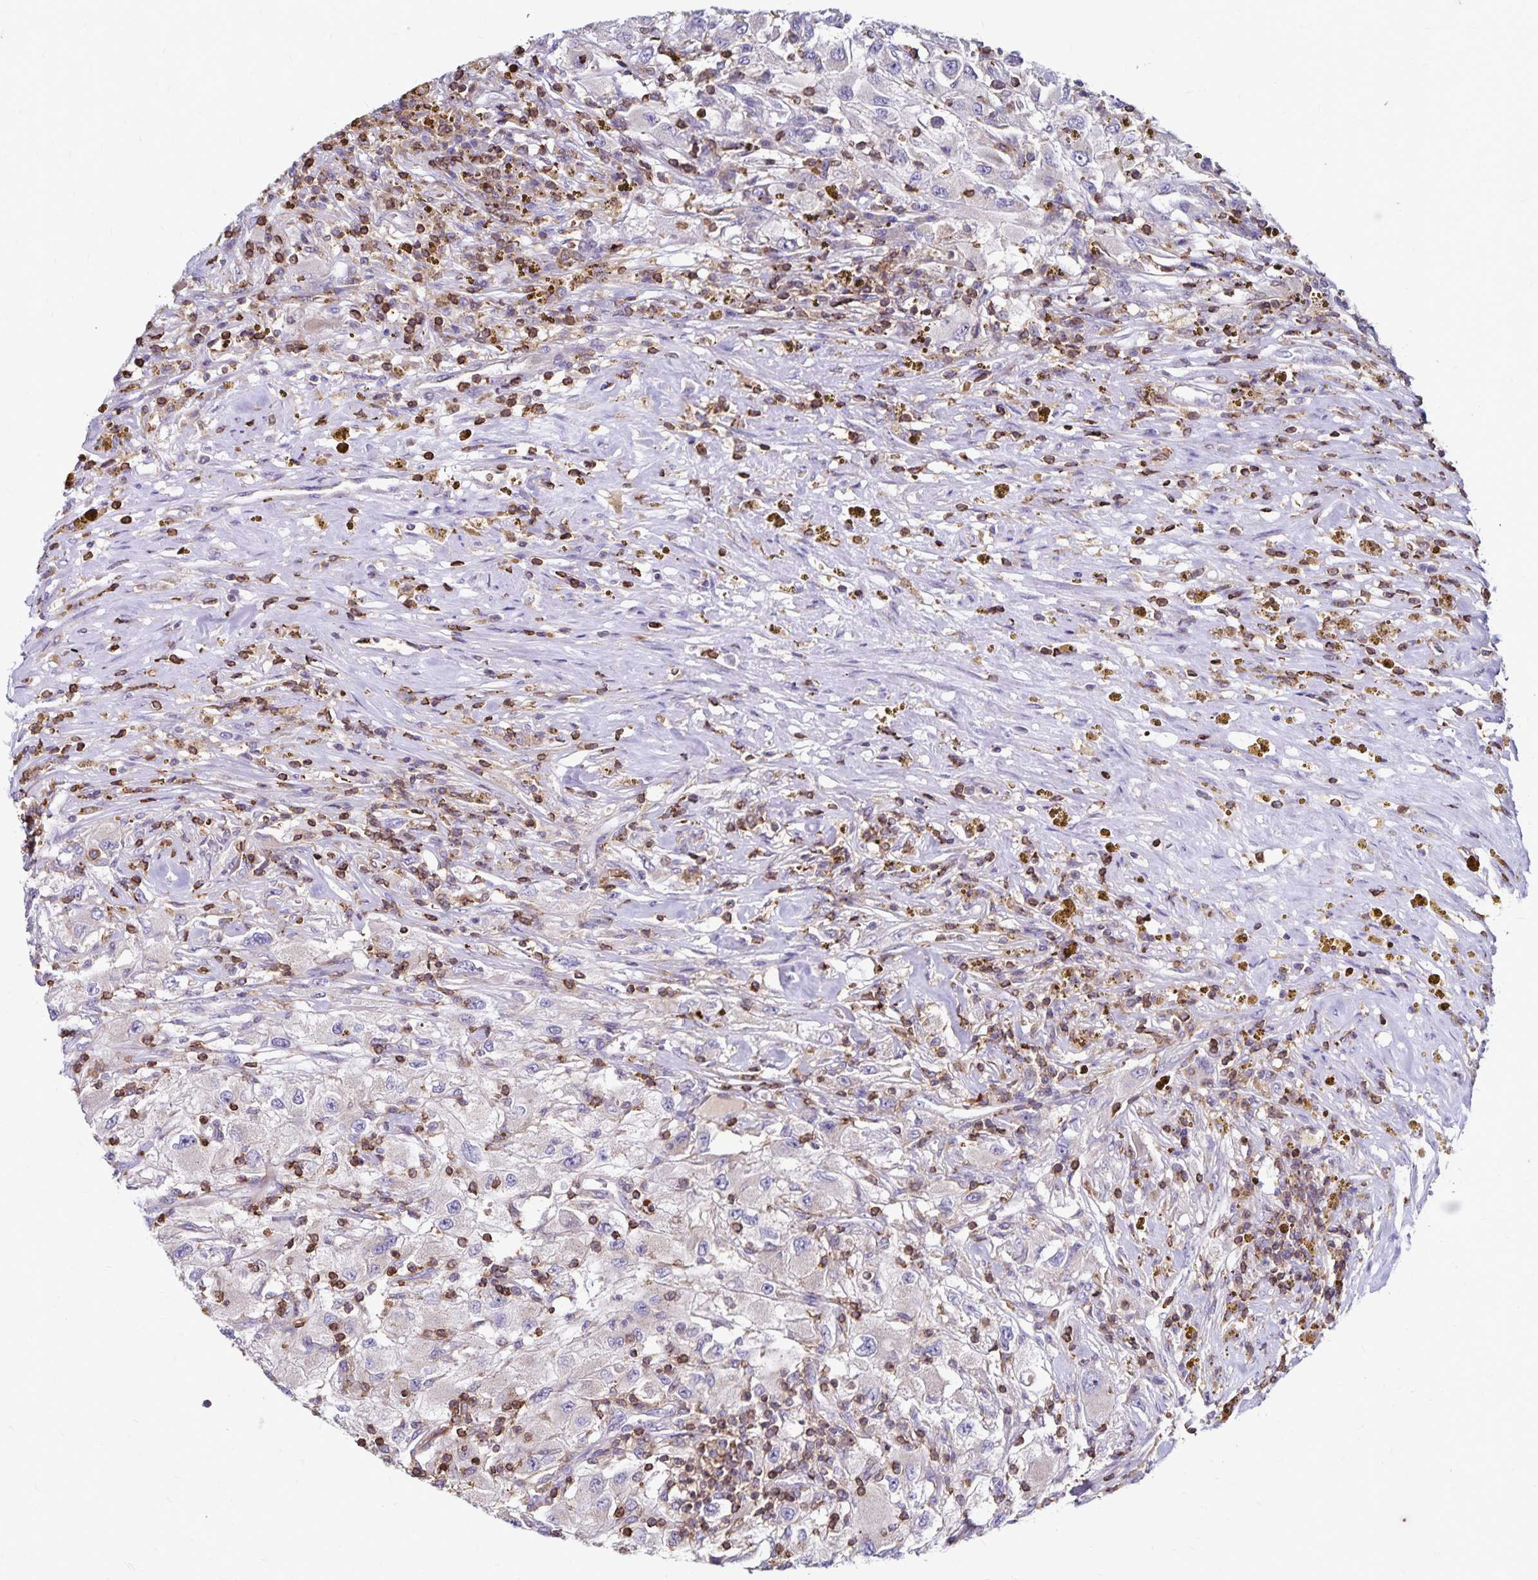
{"staining": {"intensity": "moderate", "quantity": "<25%", "location": "cytoplasmic/membranous"}, "tissue": "renal cancer", "cell_type": "Tumor cells", "image_type": "cancer", "snomed": [{"axis": "morphology", "description": "Adenocarcinoma, NOS"}, {"axis": "topography", "description": "Kidney"}], "caption": "An image of human renal cancer stained for a protein exhibits moderate cytoplasmic/membranous brown staining in tumor cells. The staining was performed using DAB, with brown indicating positive protein expression. Nuclei are stained blue with hematoxylin.", "gene": "NAGPA", "patient": {"sex": "female", "age": 67}}